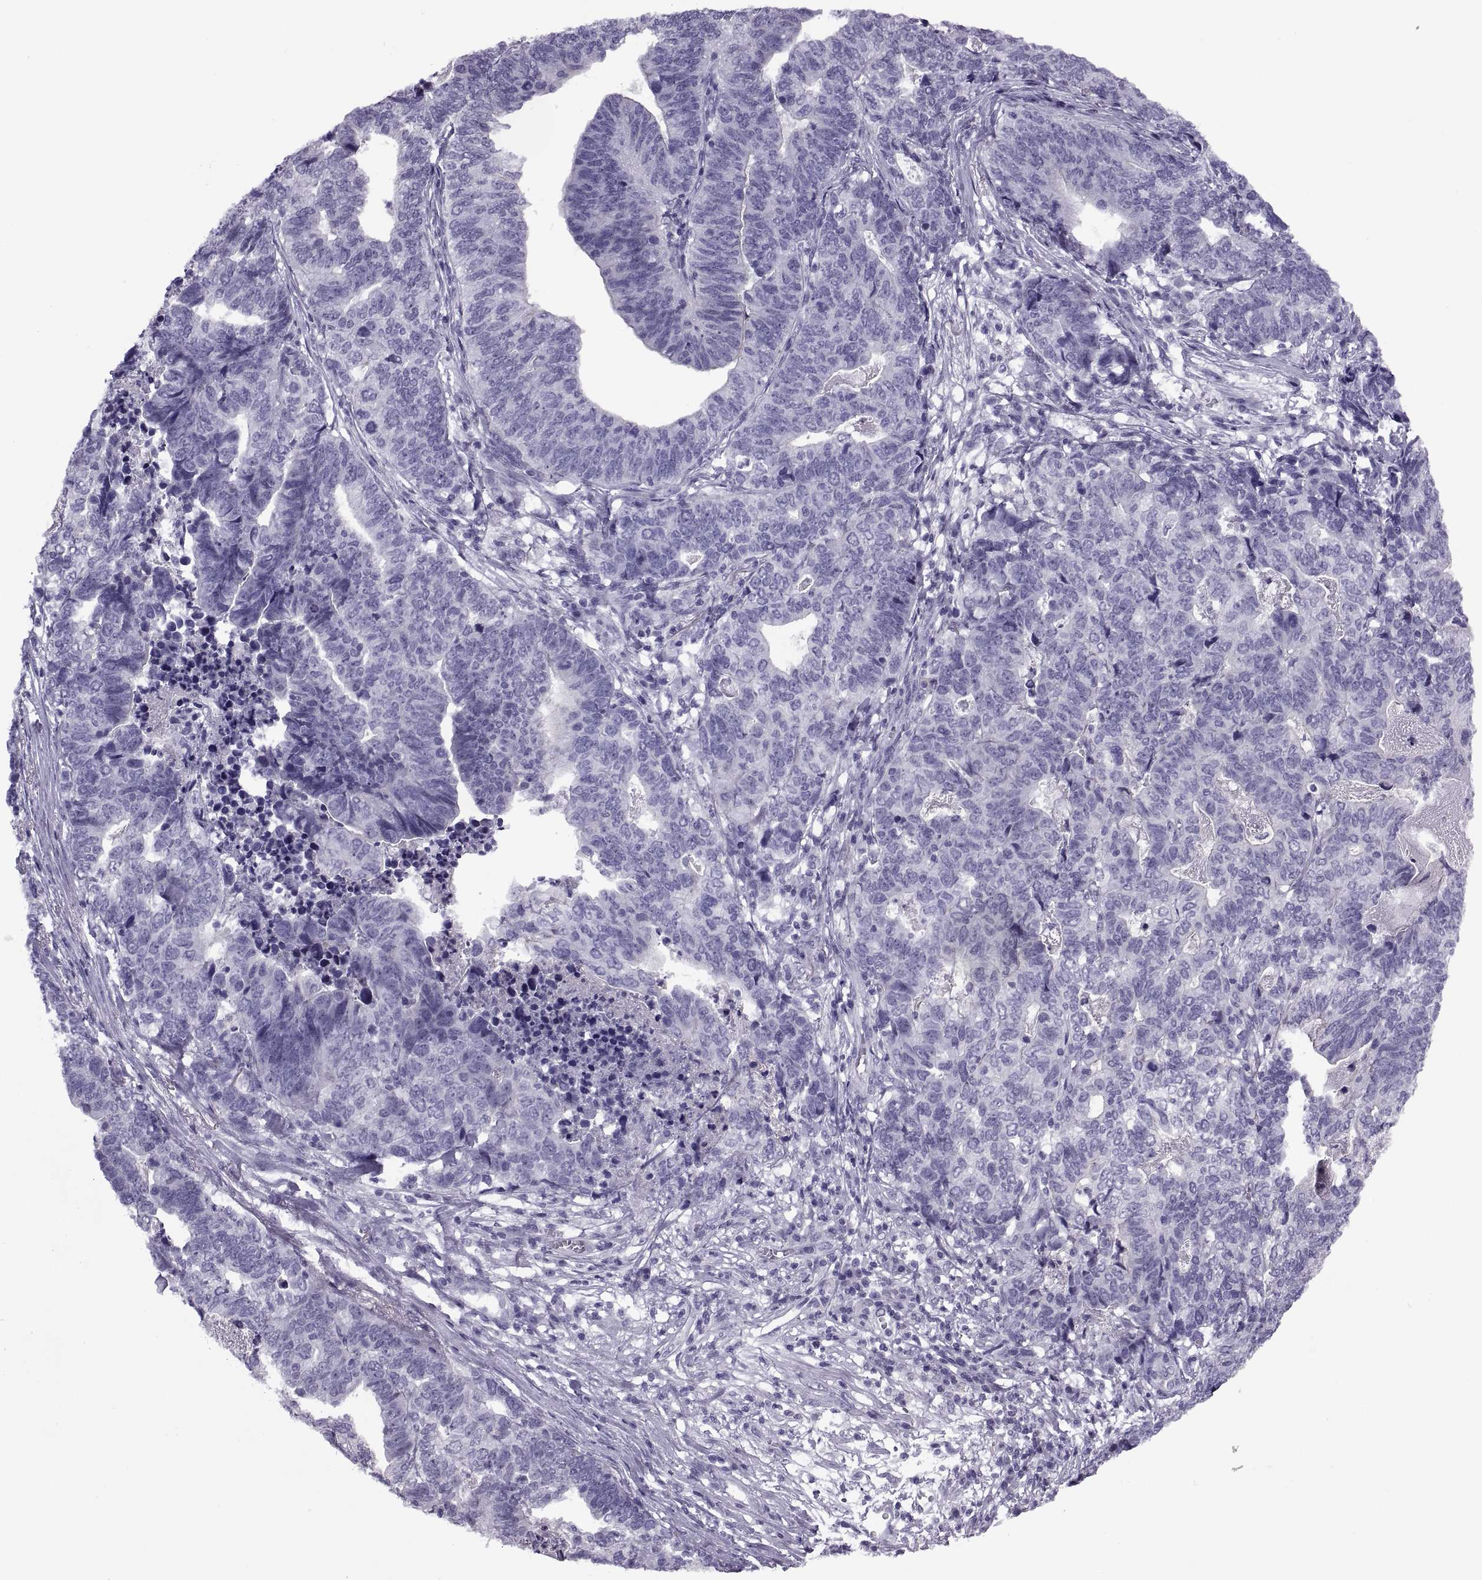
{"staining": {"intensity": "negative", "quantity": "none", "location": "none"}, "tissue": "stomach cancer", "cell_type": "Tumor cells", "image_type": "cancer", "snomed": [{"axis": "morphology", "description": "Adenocarcinoma, NOS"}, {"axis": "topography", "description": "Stomach, upper"}], "caption": "High magnification brightfield microscopy of stomach adenocarcinoma stained with DAB (brown) and counterstained with hematoxylin (blue): tumor cells show no significant positivity.", "gene": "SYNGR4", "patient": {"sex": "female", "age": 67}}